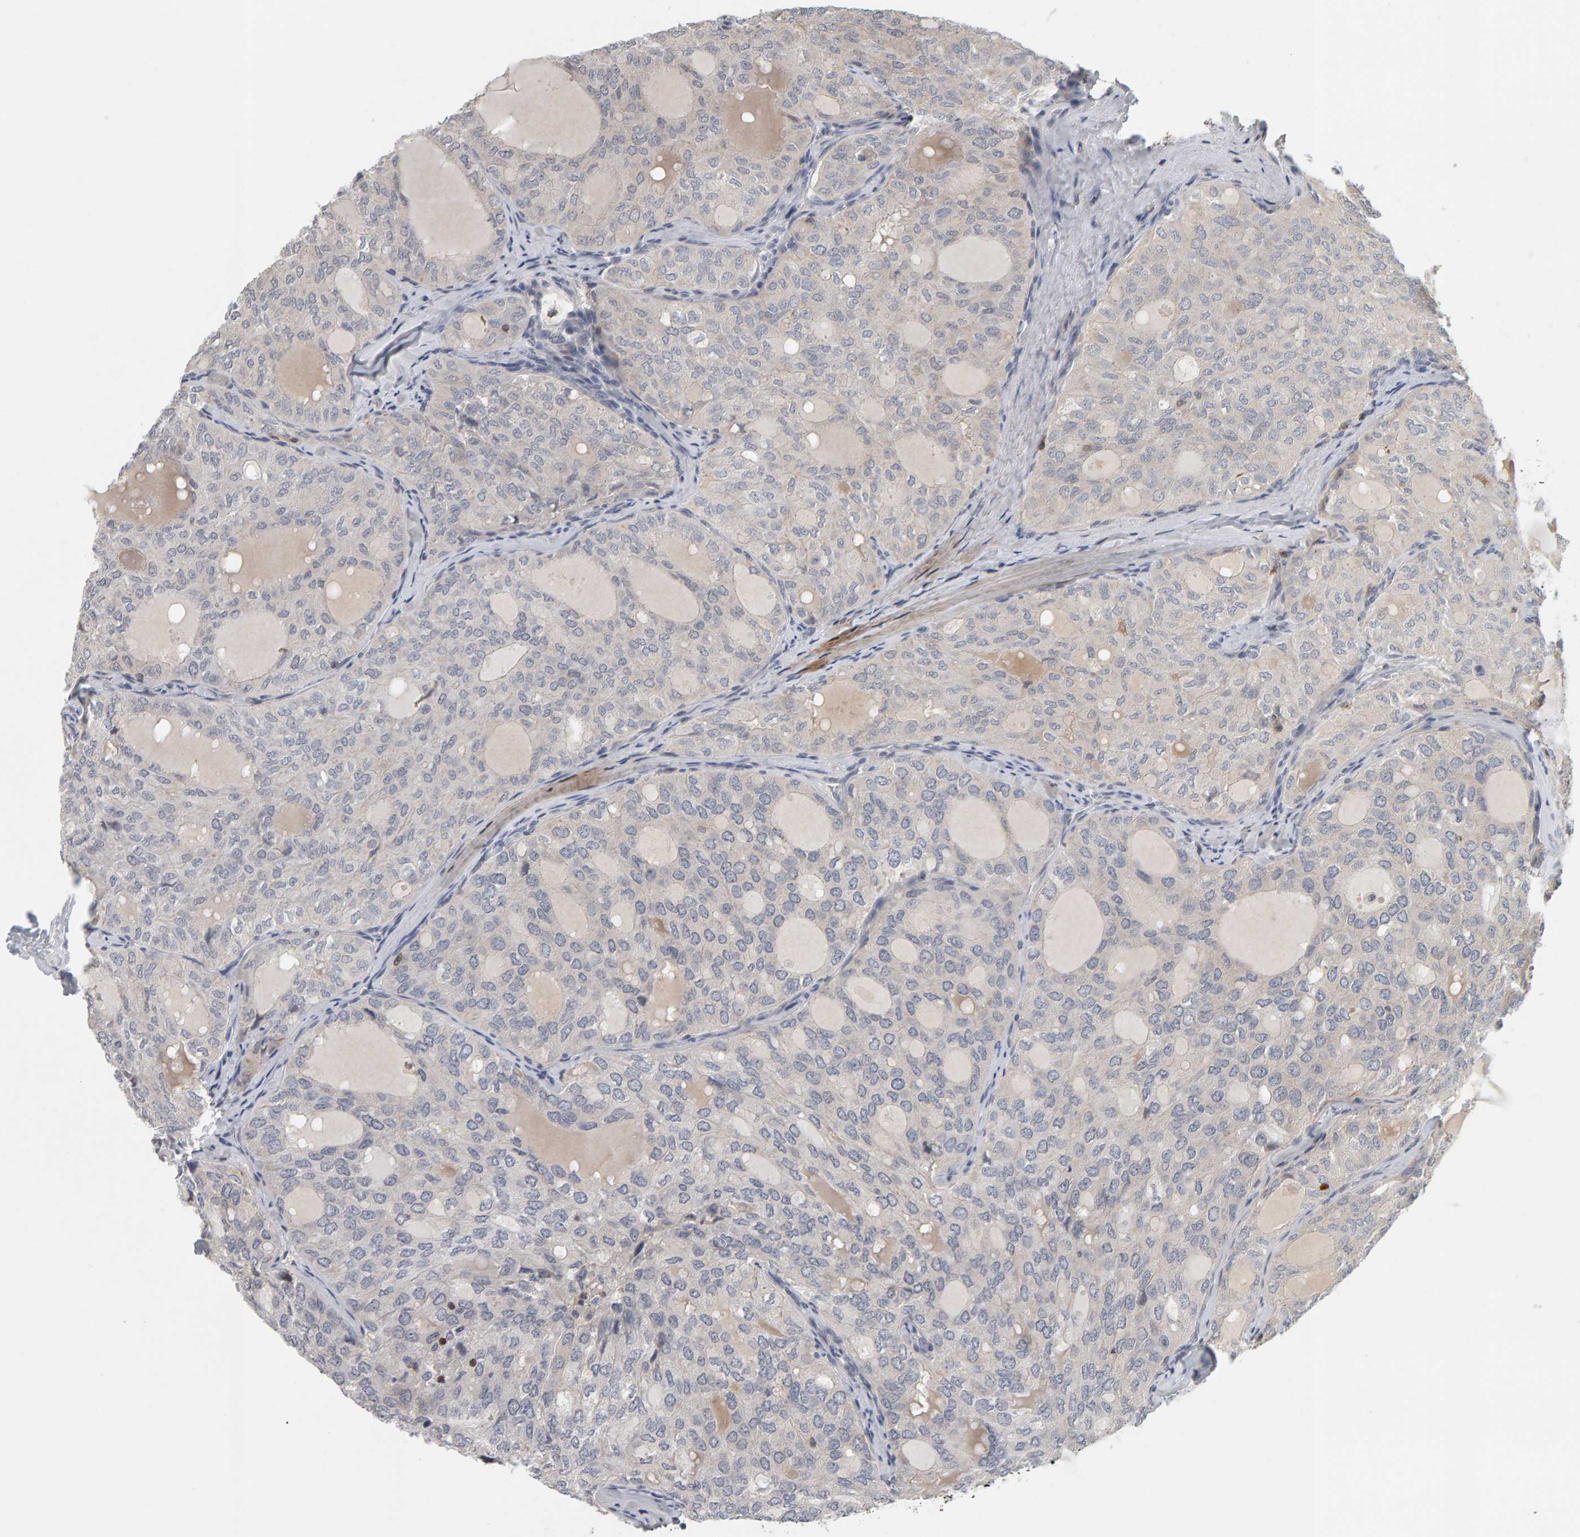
{"staining": {"intensity": "negative", "quantity": "none", "location": "none"}, "tissue": "thyroid cancer", "cell_type": "Tumor cells", "image_type": "cancer", "snomed": [{"axis": "morphology", "description": "Follicular adenoma carcinoma, NOS"}, {"axis": "topography", "description": "Thyroid gland"}], "caption": "High magnification brightfield microscopy of follicular adenoma carcinoma (thyroid) stained with DAB (brown) and counterstained with hematoxylin (blue): tumor cells show no significant staining.", "gene": "TEFM", "patient": {"sex": "male", "age": 75}}